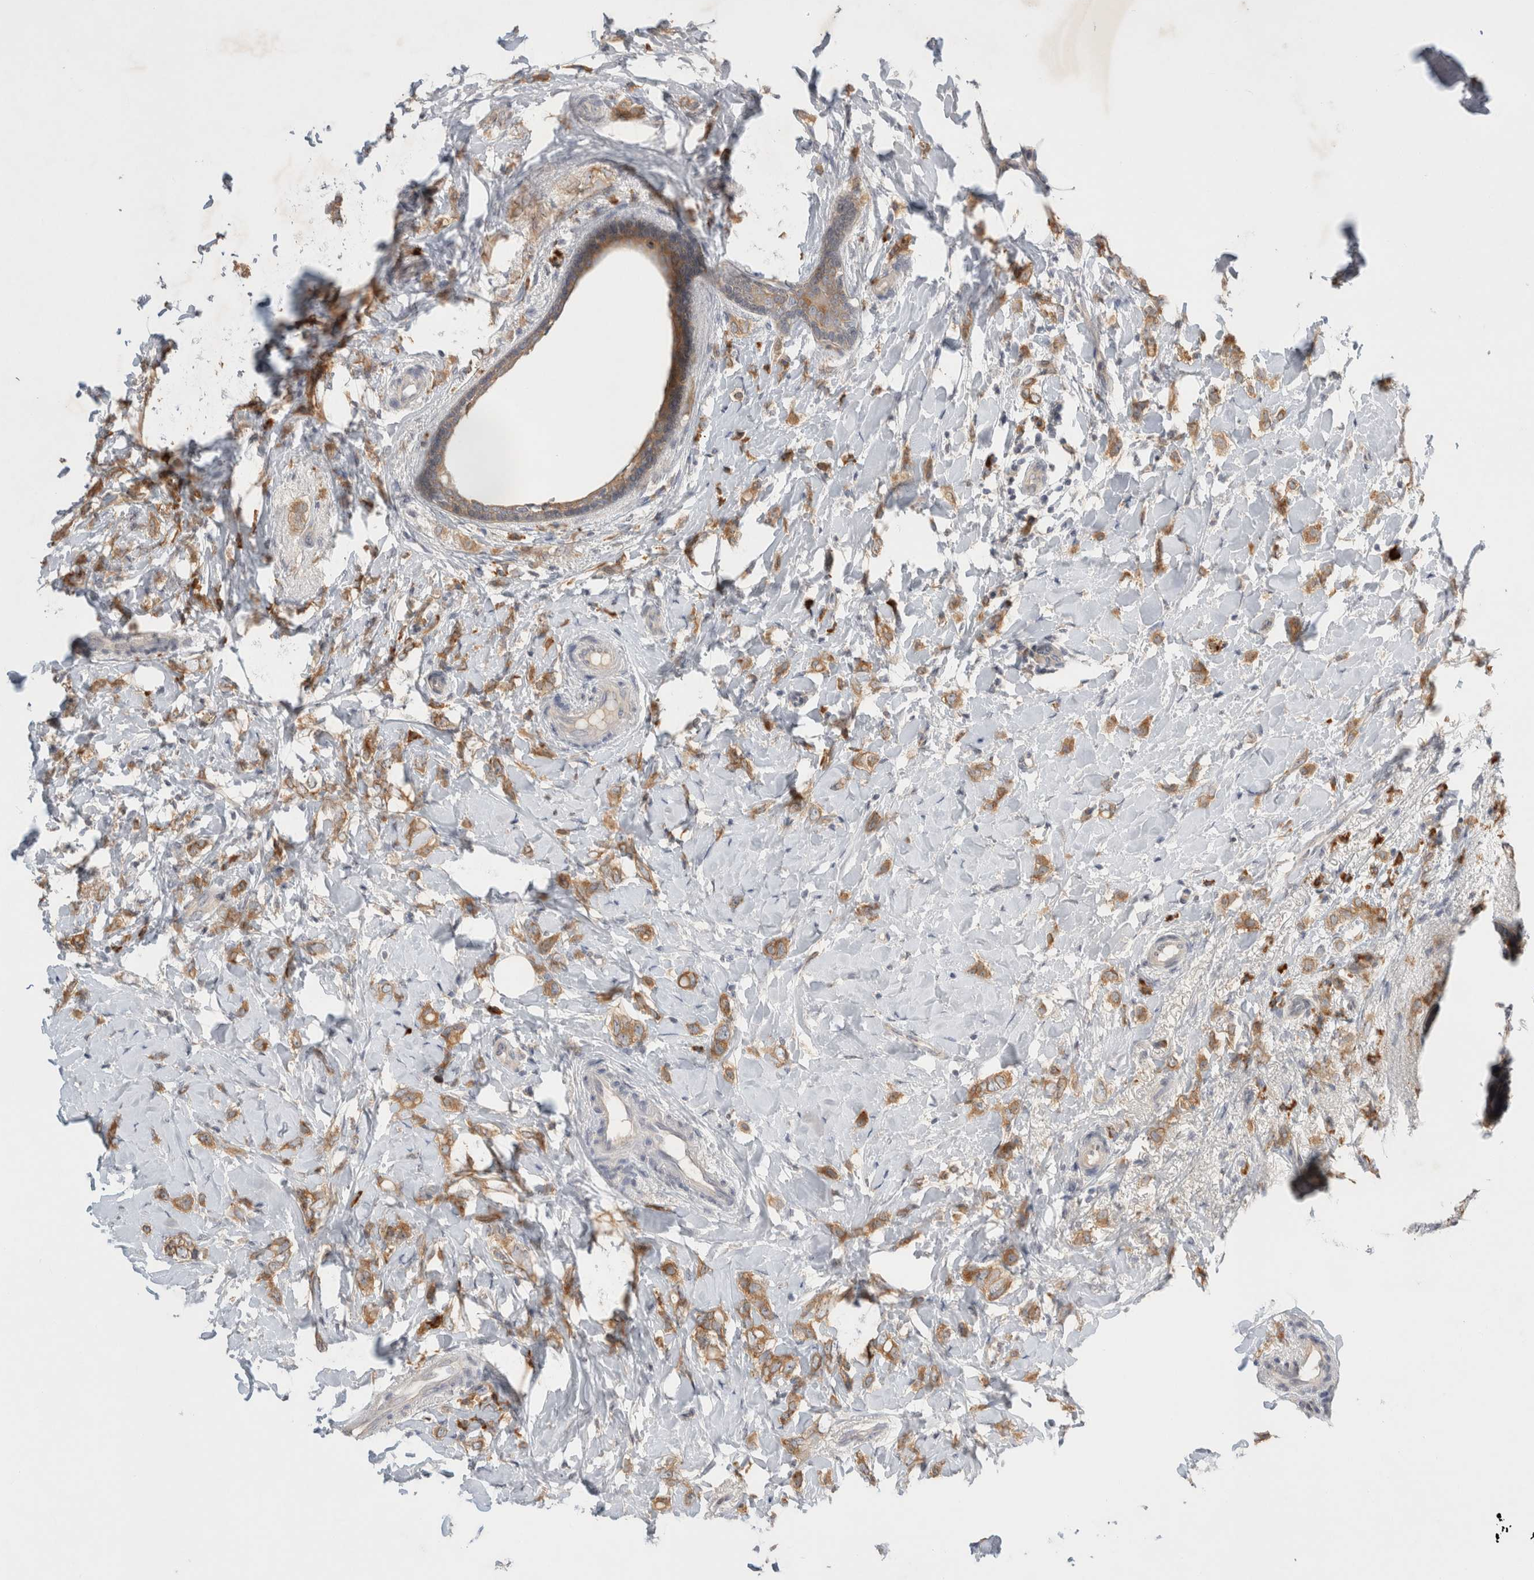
{"staining": {"intensity": "moderate", "quantity": ">75%", "location": "cytoplasmic/membranous"}, "tissue": "breast cancer", "cell_type": "Tumor cells", "image_type": "cancer", "snomed": [{"axis": "morphology", "description": "Normal tissue, NOS"}, {"axis": "morphology", "description": "Lobular carcinoma"}, {"axis": "topography", "description": "Breast"}], "caption": "This photomicrograph exhibits immunohistochemistry staining of lobular carcinoma (breast), with medium moderate cytoplasmic/membranous positivity in approximately >75% of tumor cells.", "gene": "NEDD4L", "patient": {"sex": "female", "age": 47}}